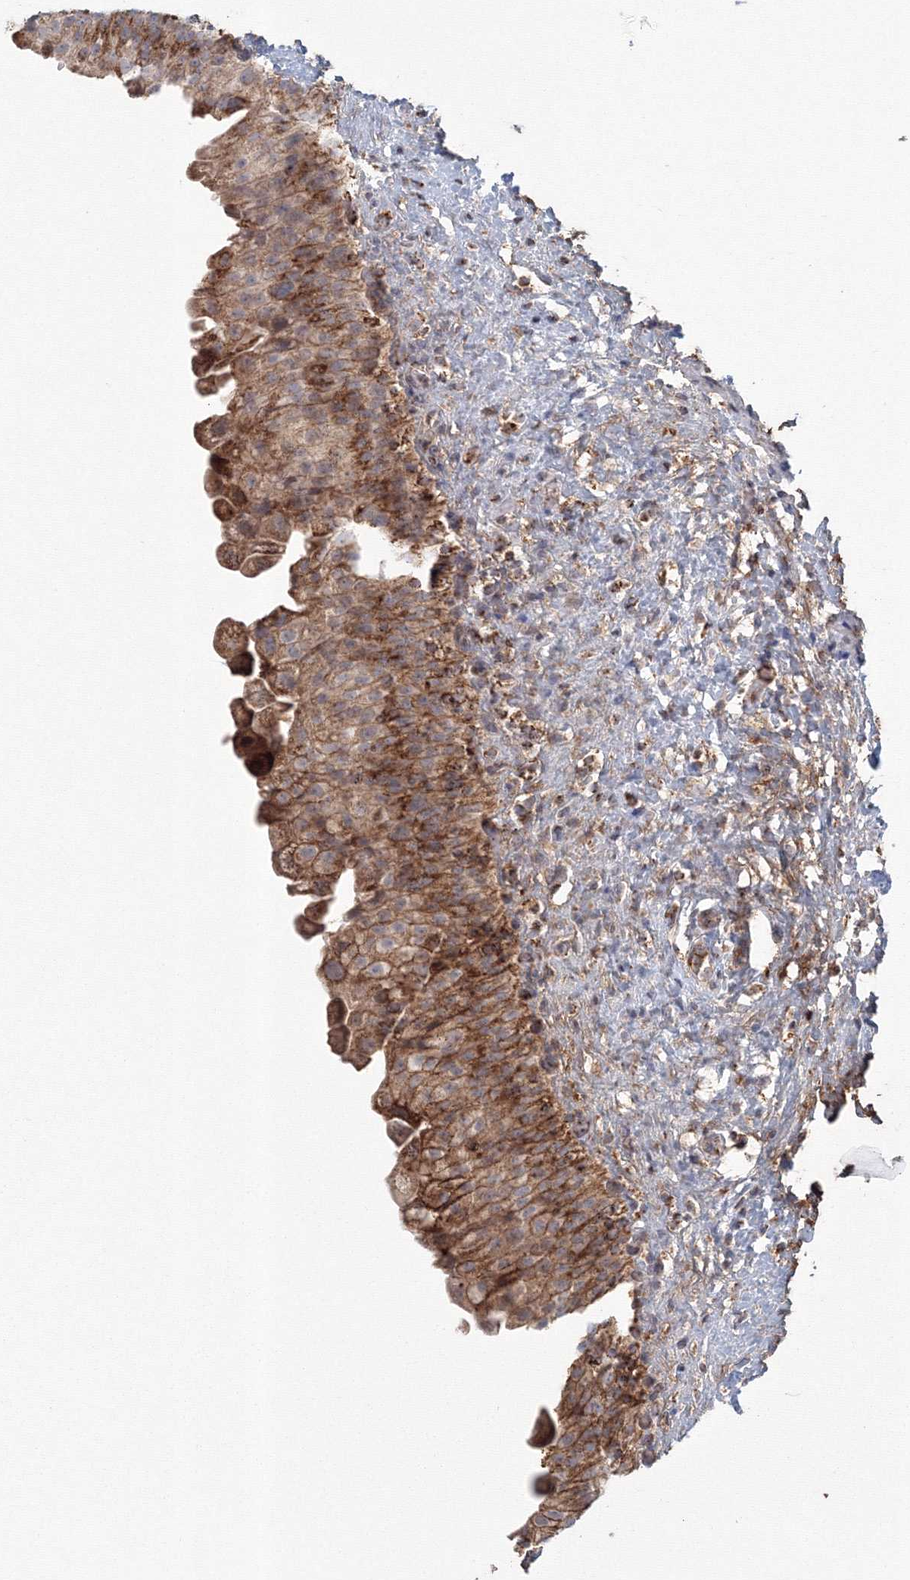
{"staining": {"intensity": "moderate", "quantity": ">75%", "location": "cytoplasmic/membranous"}, "tissue": "urinary bladder", "cell_type": "Urothelial cells", "image_type": "normal", "snomed": [{"axis": "morphology", "description": "Normal tissue, NOS"}, {"axis": "topography", "description": "Urinary bladder"}], "caption": "Urinary bladder stained with immunohistochemistry demonstrates moderate cytoplasmic/membranous staining in about >75% of urothelial cells.", "gene": "GRPEL1", "patient": {"sex": "female", "age": 27}}